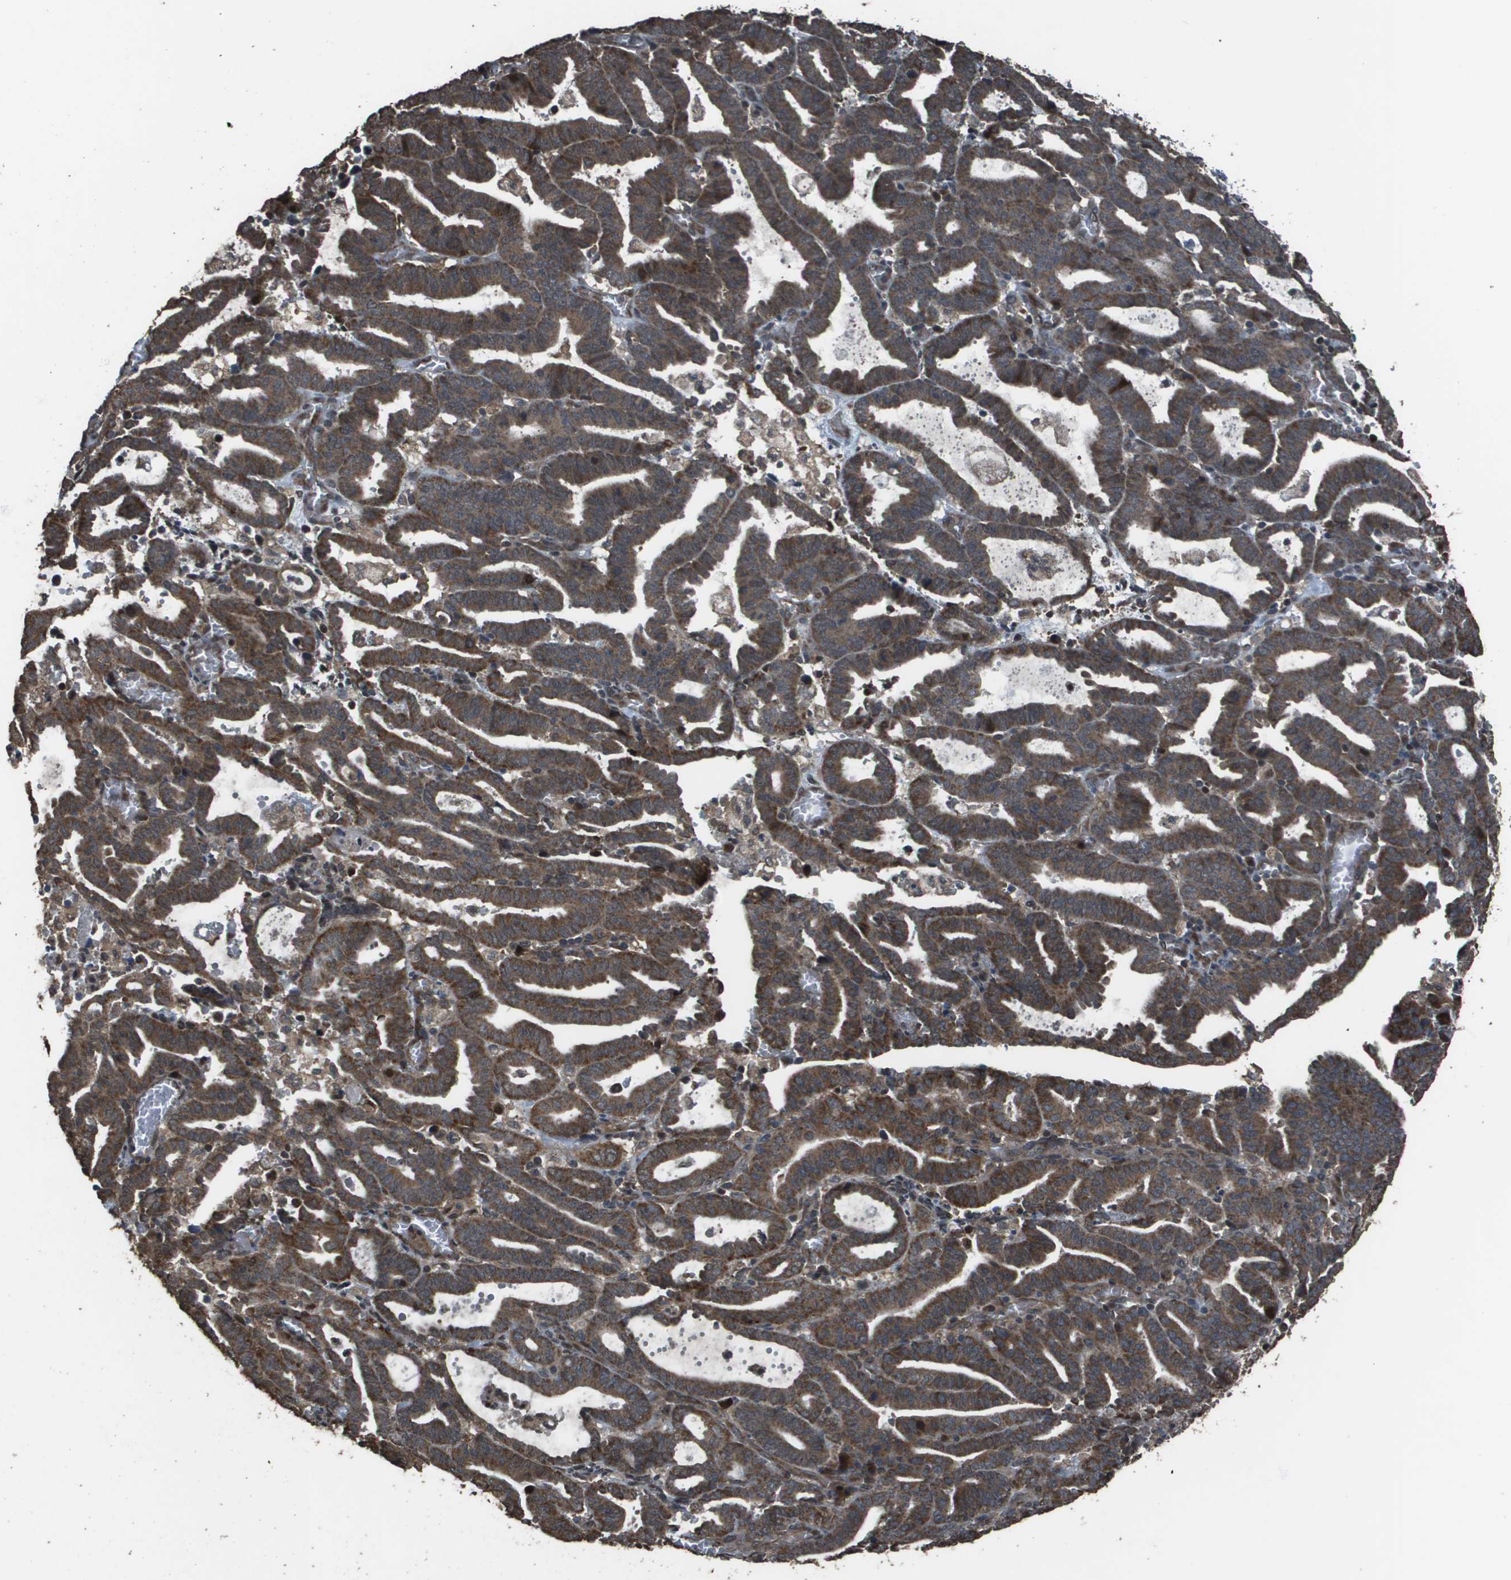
{"staining": {"intensity": "strong", "quantity": ">75%", "location": "cytoplasmic/membranous"}, "tissue": "endometrial cancer", "cell_type": "Tumor cells", "image_type": "cancer", "snomed": [{"axis": "morphology", "description": "Adenocarcinoma, NOS"}, {"axis": "topography", "description": "Uterus"}], "caption": "Immunohistochemistry (IHC) (DAB (3,3'-diaminobenzidine)) staining of endometrial adenocarcinoma reveals strong cytoplasmic/membranous protein expression in approximately >75% of tumor cells.", "gene": "FIG4", "patient": {"sex": "female", "age": 83}}